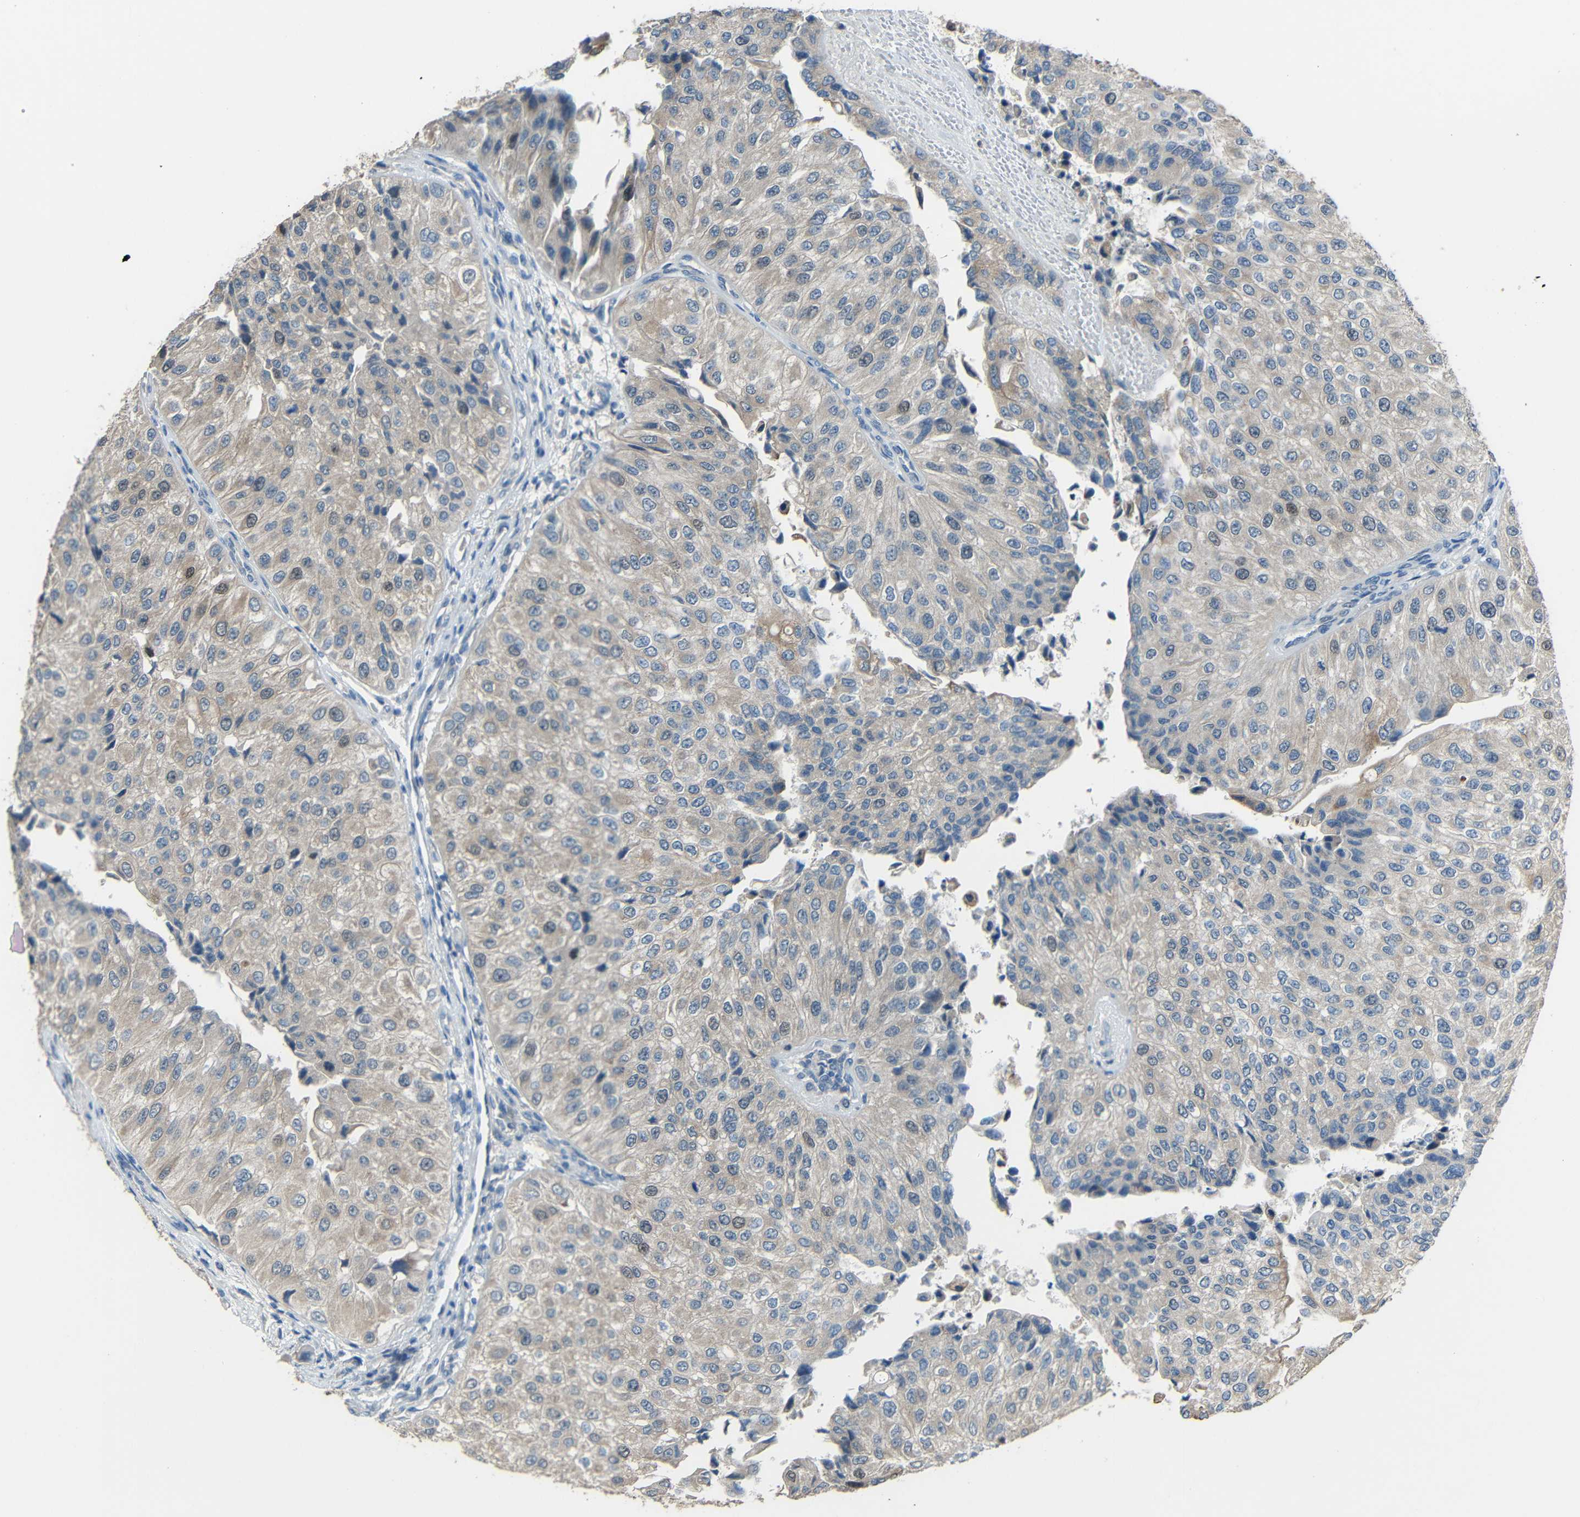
{"staining": {"intensity": "weak", "quantity": "25%-75%", "location": "nuclear"}, "tissue": "urothelial cancer", "cell_type": "Tumor cells", "image_type": "cancer", "snomed": [{"axis": "morphology", "description": "Urothelial carcinoma, High grade"}, {"axis": "topography", "description": "Kidney"}, {"axis": "topography", "description": "Urinary bladder"}], "caption": "Urothelial cancer tissue demonstrates weak nuclear staining in about 25%-75% of tumor cells The staining is performed using DAB (3,3'-diaminobenzidine) brown chromogen to label protein expression. The nuclei are counter-stained blue using hematoxylin.", "gene": "STBD1", "patient": {"sex": "male", "age": 77}}